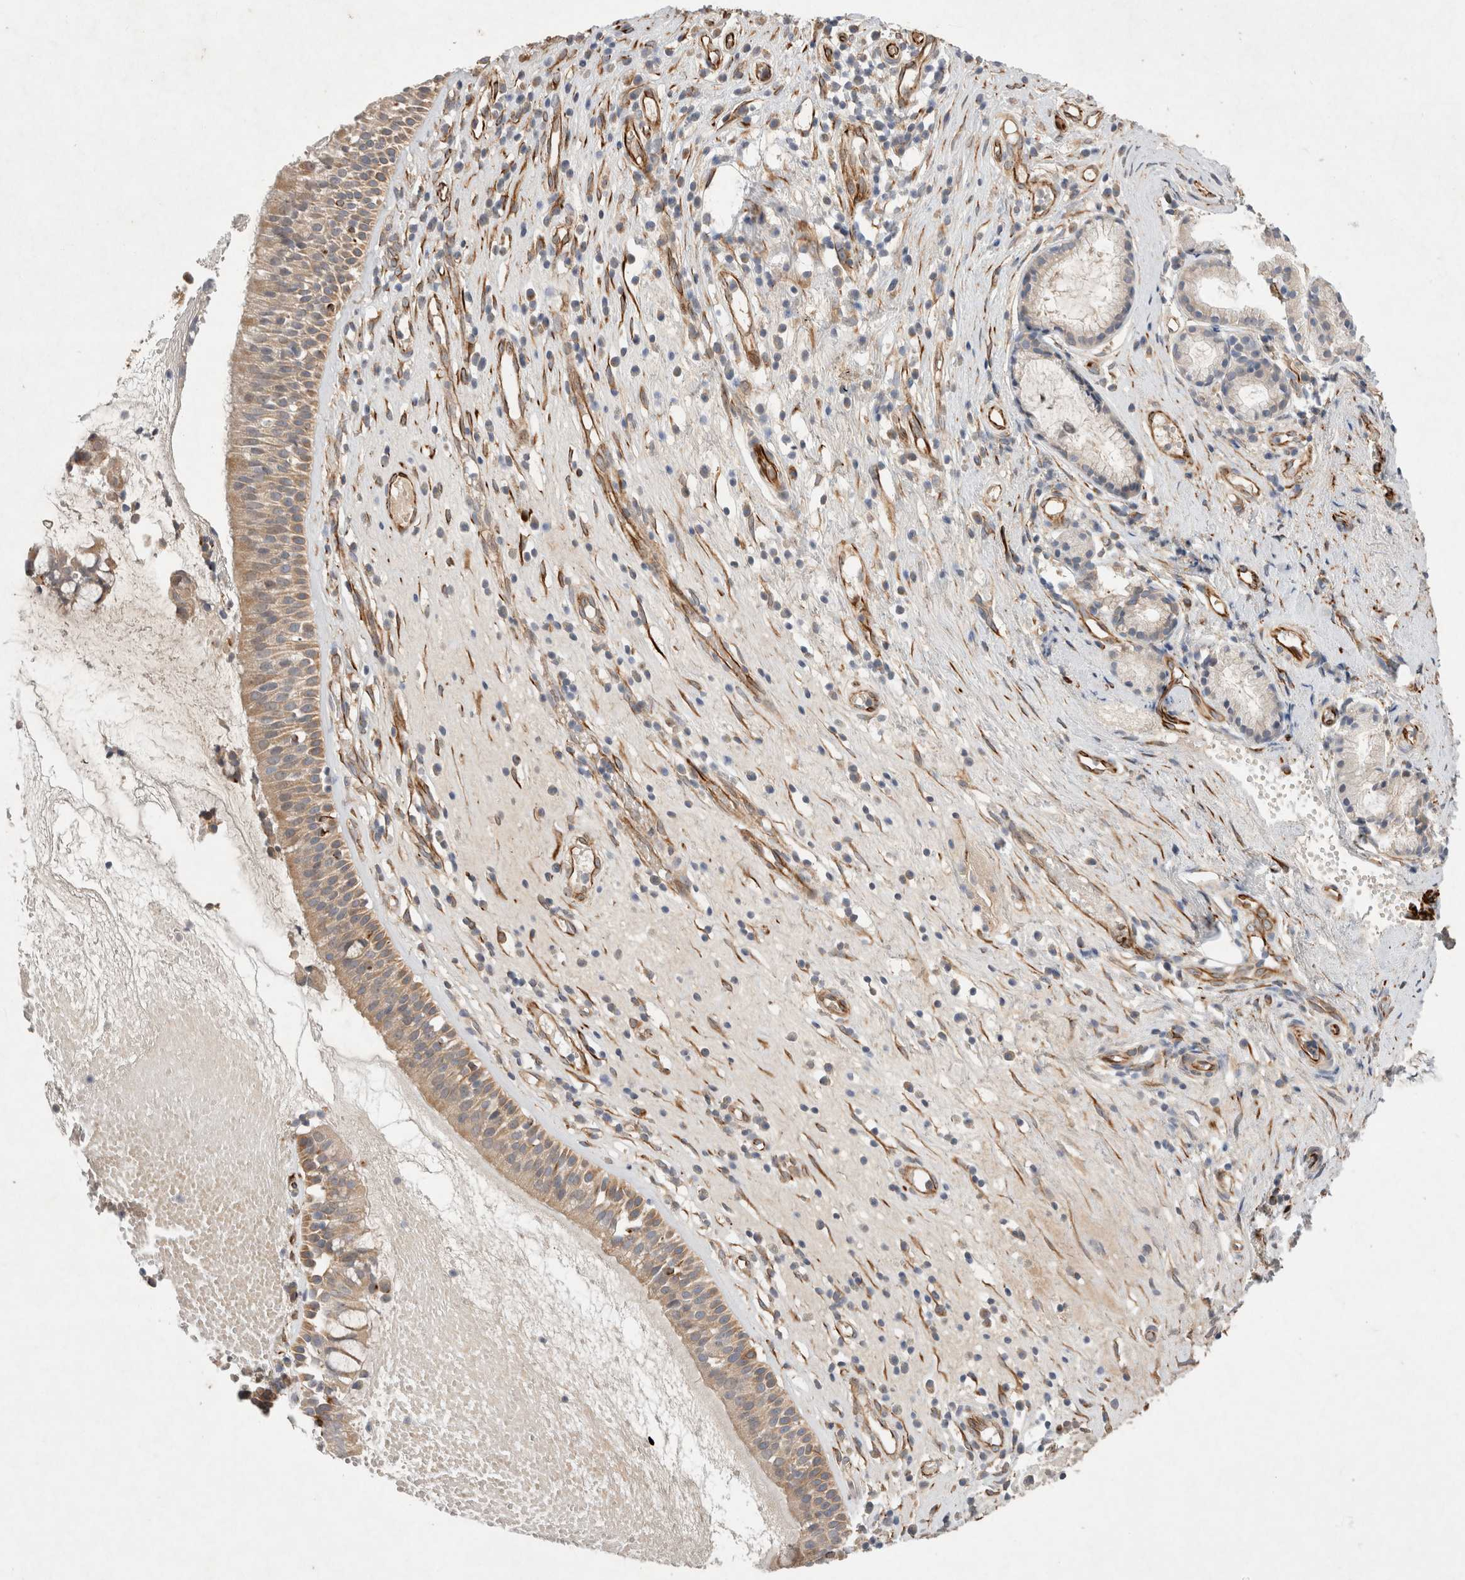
{"staining": {"intensity": "moderate", "quantity": ">75%", "location": "cytoplasmic/membranous"}, "tissue": "nasopharynx", "cell_type": "Respiratory epithelial cells", "image_type": "normal", "snomed": [{"axis": "morphology", "description": "Normal tissue, NOS"}, {"axis": "topography", "description": "Nasopharynx"}], "caption": "Immunohistochemical staining of benign nasopharynx shows medium levels of moderate cytoplasmic/membranous expression in about >75% of respiratory epithelial cells.", "gene": "NMU", "patient": {"sex": "female", "age": 39}}